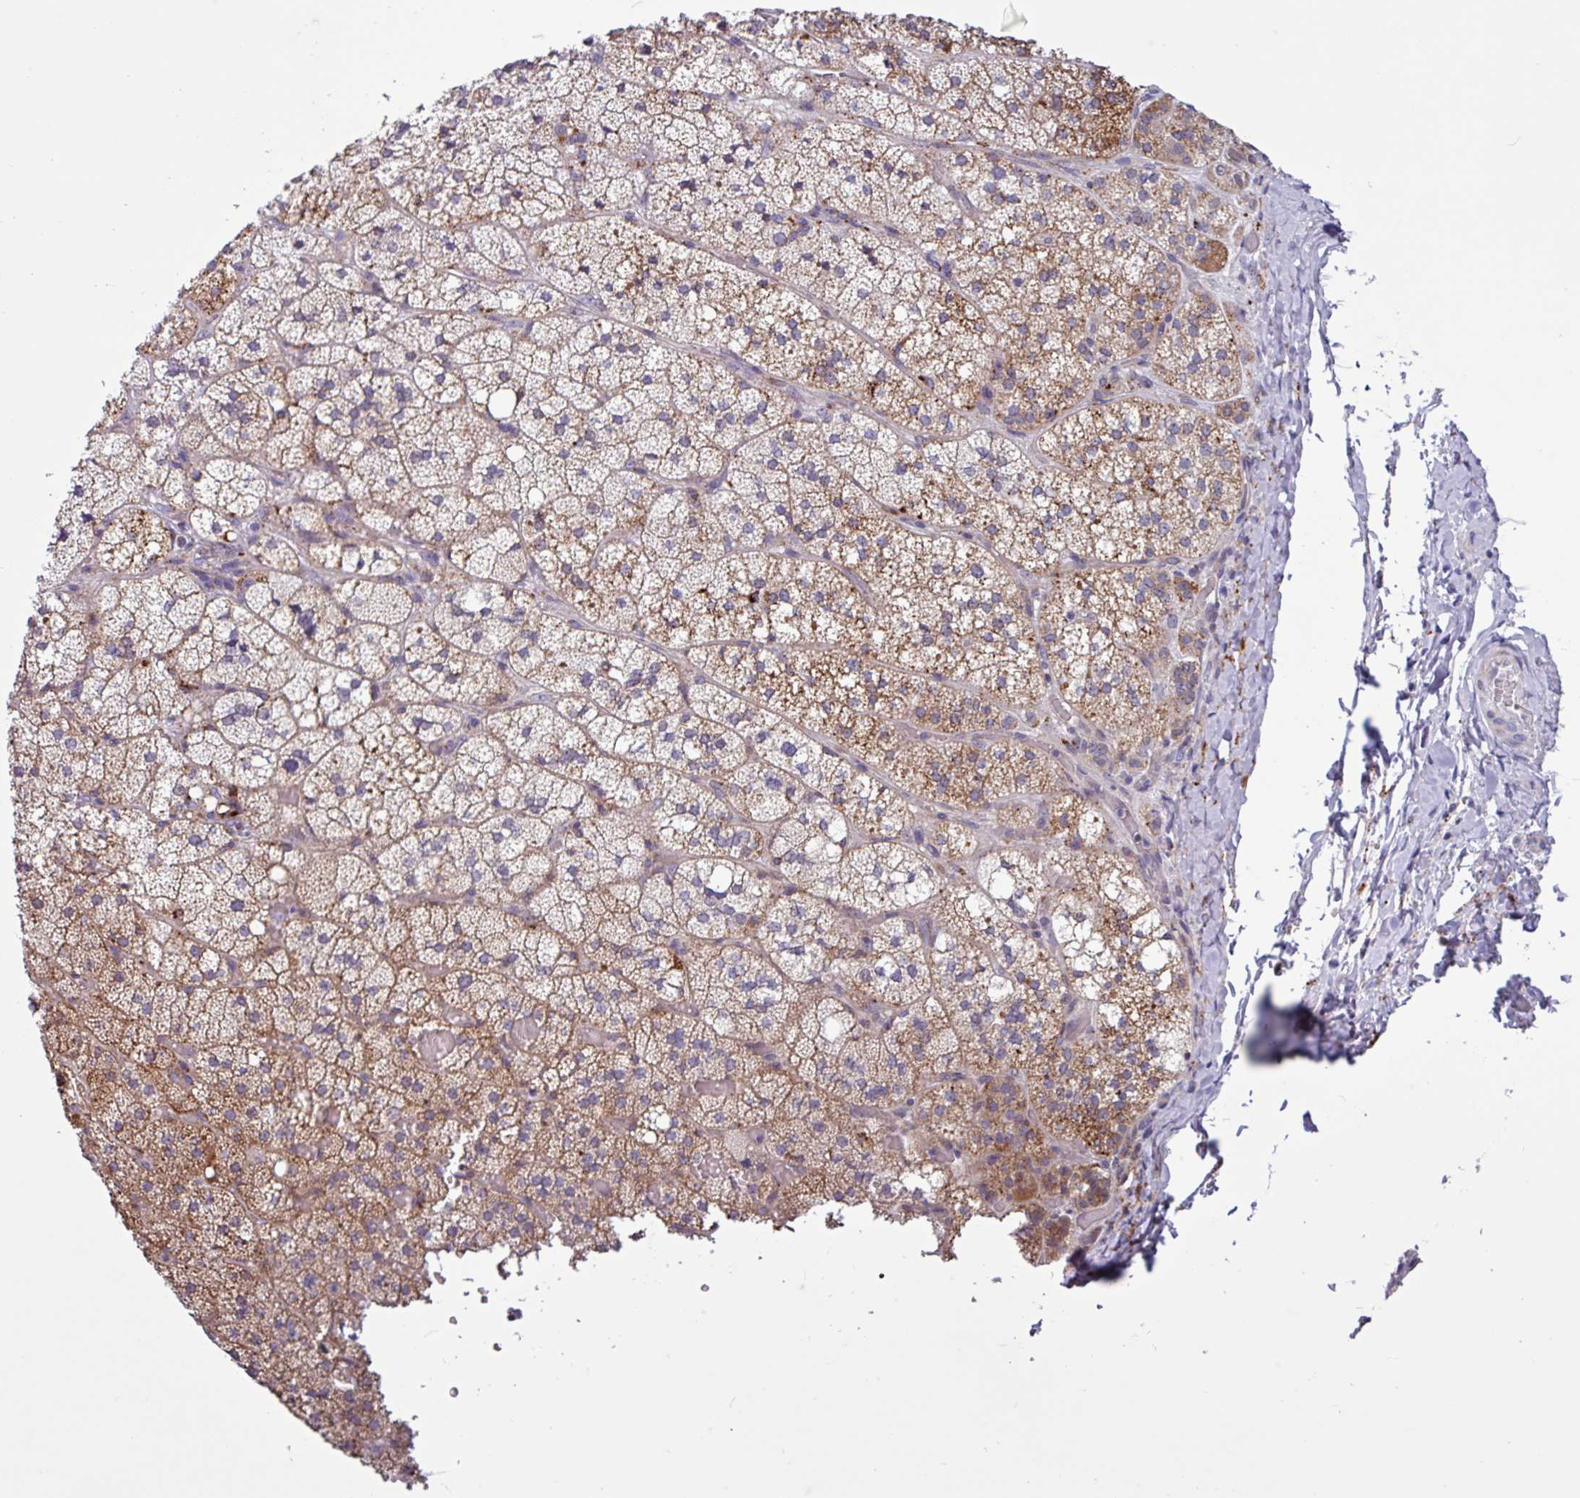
{"staining": {"intensity": "strong", "quantity": ">75%", "location": "cytoplasmic/membranous"}, "tissue": "adrenal gland", "cell_type": "Glandular cells", "image_type": "normal", "snomed": [{"axis": "morphology", "description": "Normal tissue, NOS"}, {"axis": "topography", "description": "Adrenal gland"}], "caption": "High-power microscopy captured an IHC photomicrograph of normal adrenal gland, revealing strong cytoplasmic/membranous staining in about >75% of glandular cells.", "gene": "AMIGO2", "patient": {"sex": "male", "age": 53}}